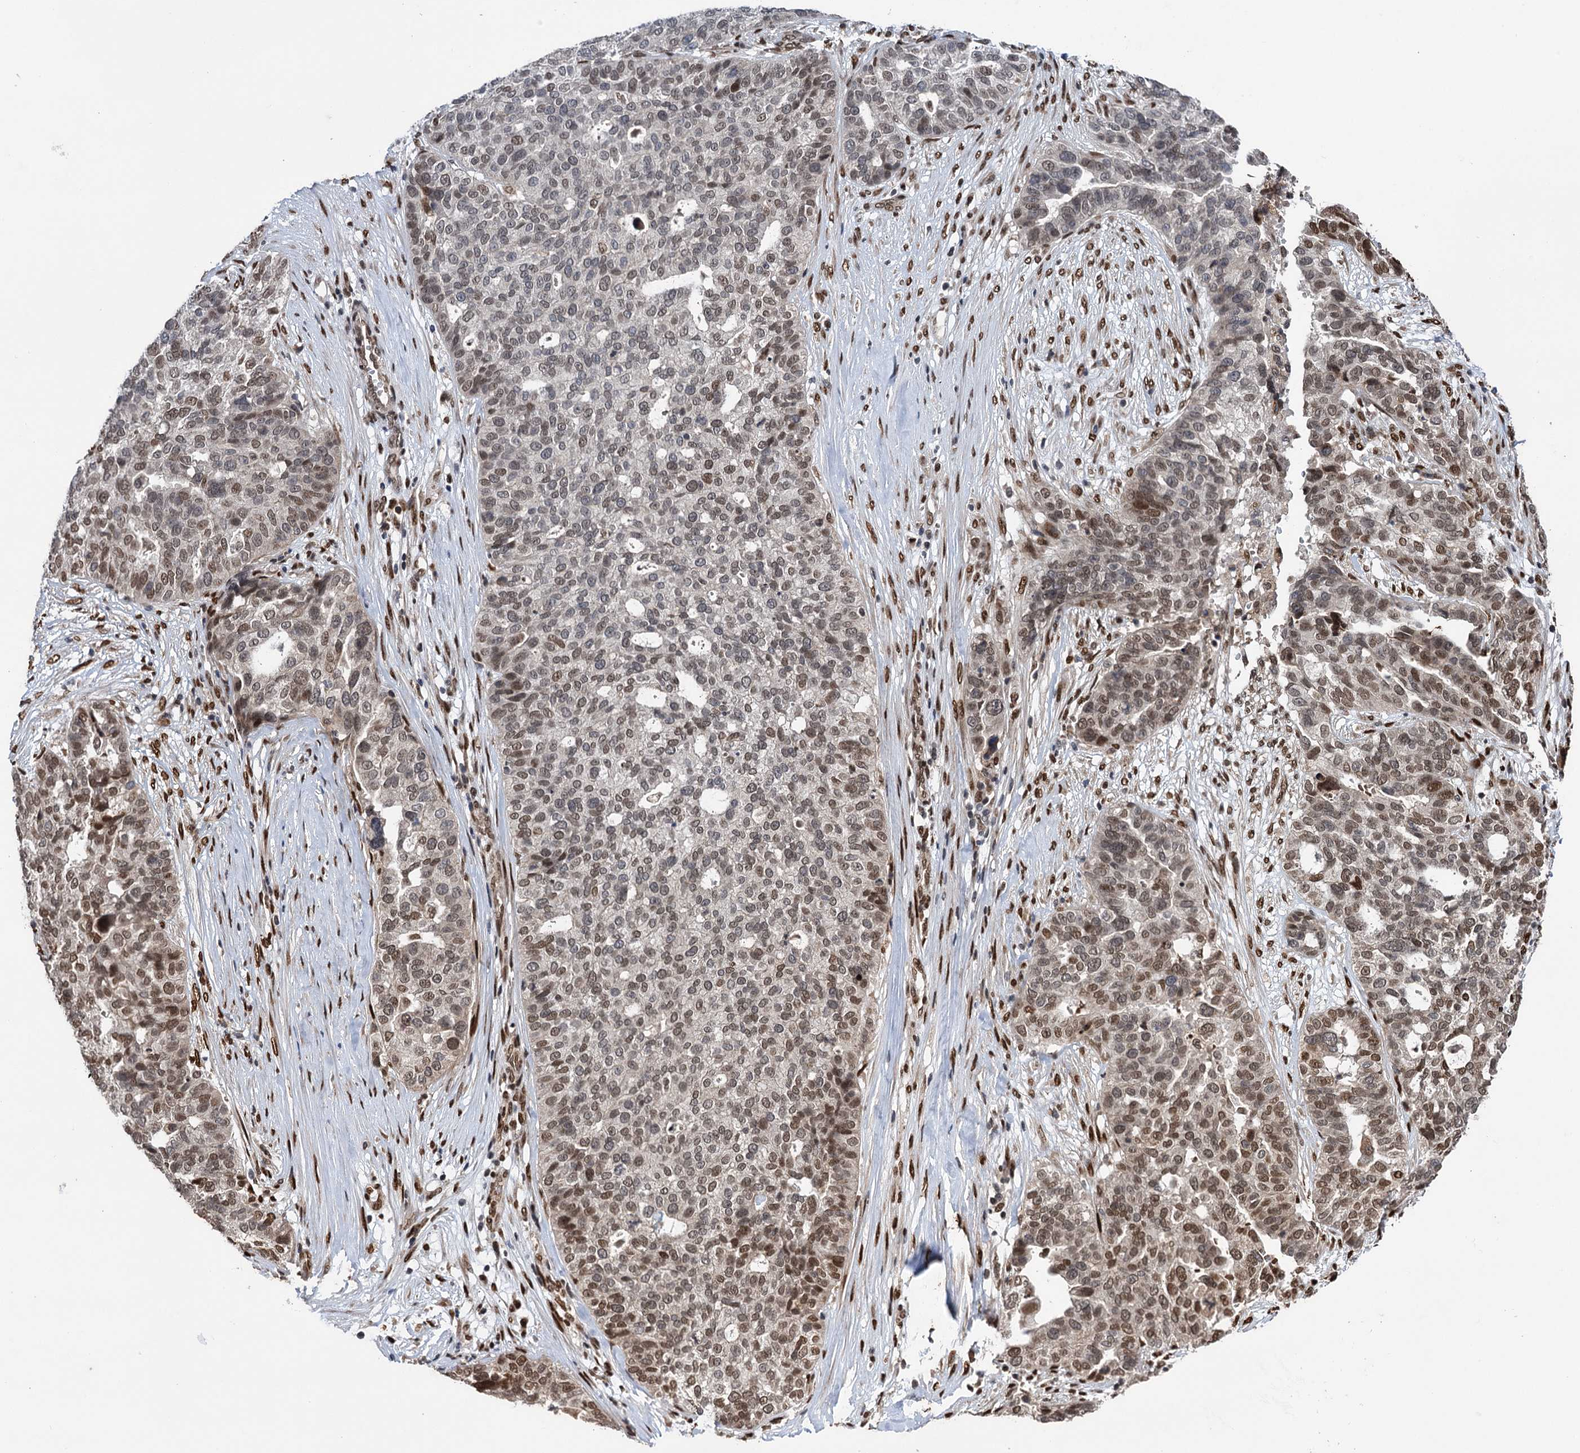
{"staining": {"intensity": "moderate", "quantity": "25%-75%", "location": "nuclear"}, "tissue": "ovarian cancer", "cell_type": "Tumor cells", "image_type": "cancer", "snomed": [{"axis": "morphology", "description": "Cystadenocarcinoma, serous, NOS"}, {"axis": "topography", "description": "Ovary"}], "caption": "Protein staining demonstrates moderate nuclear staining in about 25%-75% of tumor cells in serous cystadenocarcinoma (ovarian). Ihc stains the protein of interest in brown and the nuclei are stained blue.", "gene": "MESD", "patient": {"sex": "female", "age": 59}}